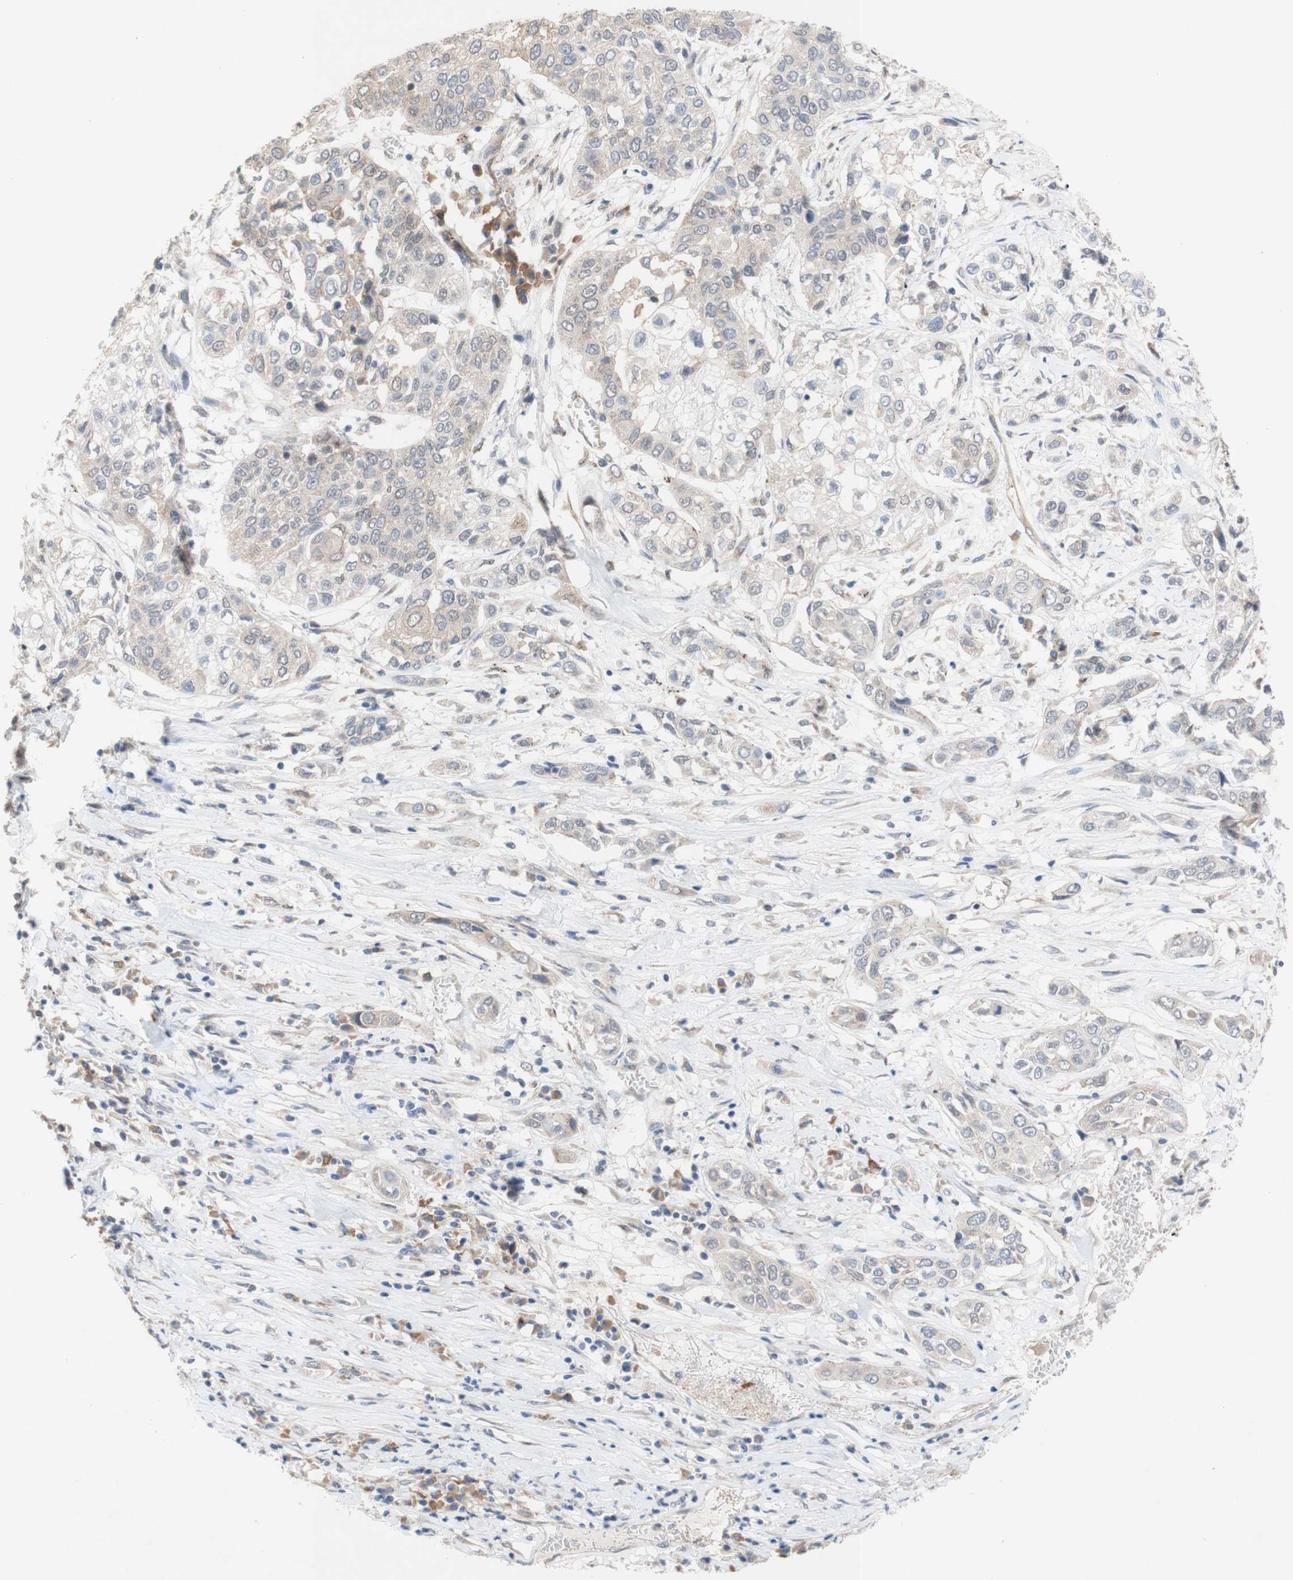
{"staining": {"intensity": "weak", "quantity": ">75%", "location": "cytoplasmic/membranous,nuclear"}, "tissue": "lung cancer", "cell_type": "Tumor cells", "image_type": "cancer", "snomed": [{"axis": "morphology", "description": "Squamous cell carcinoma, NOS"}, {"axis": "topography", "description": "Lung"}], "caption": "Immunohistochemistry histopathology image of human lung squamous cell carcinoma stained for a protein (brown), which shows low levels of weak cytoplasmic/membranous and nuclear positivity in about >75% of tumor cells.", "gene": "PDGFB", "patient": {"sex": "male", "age": 71}}